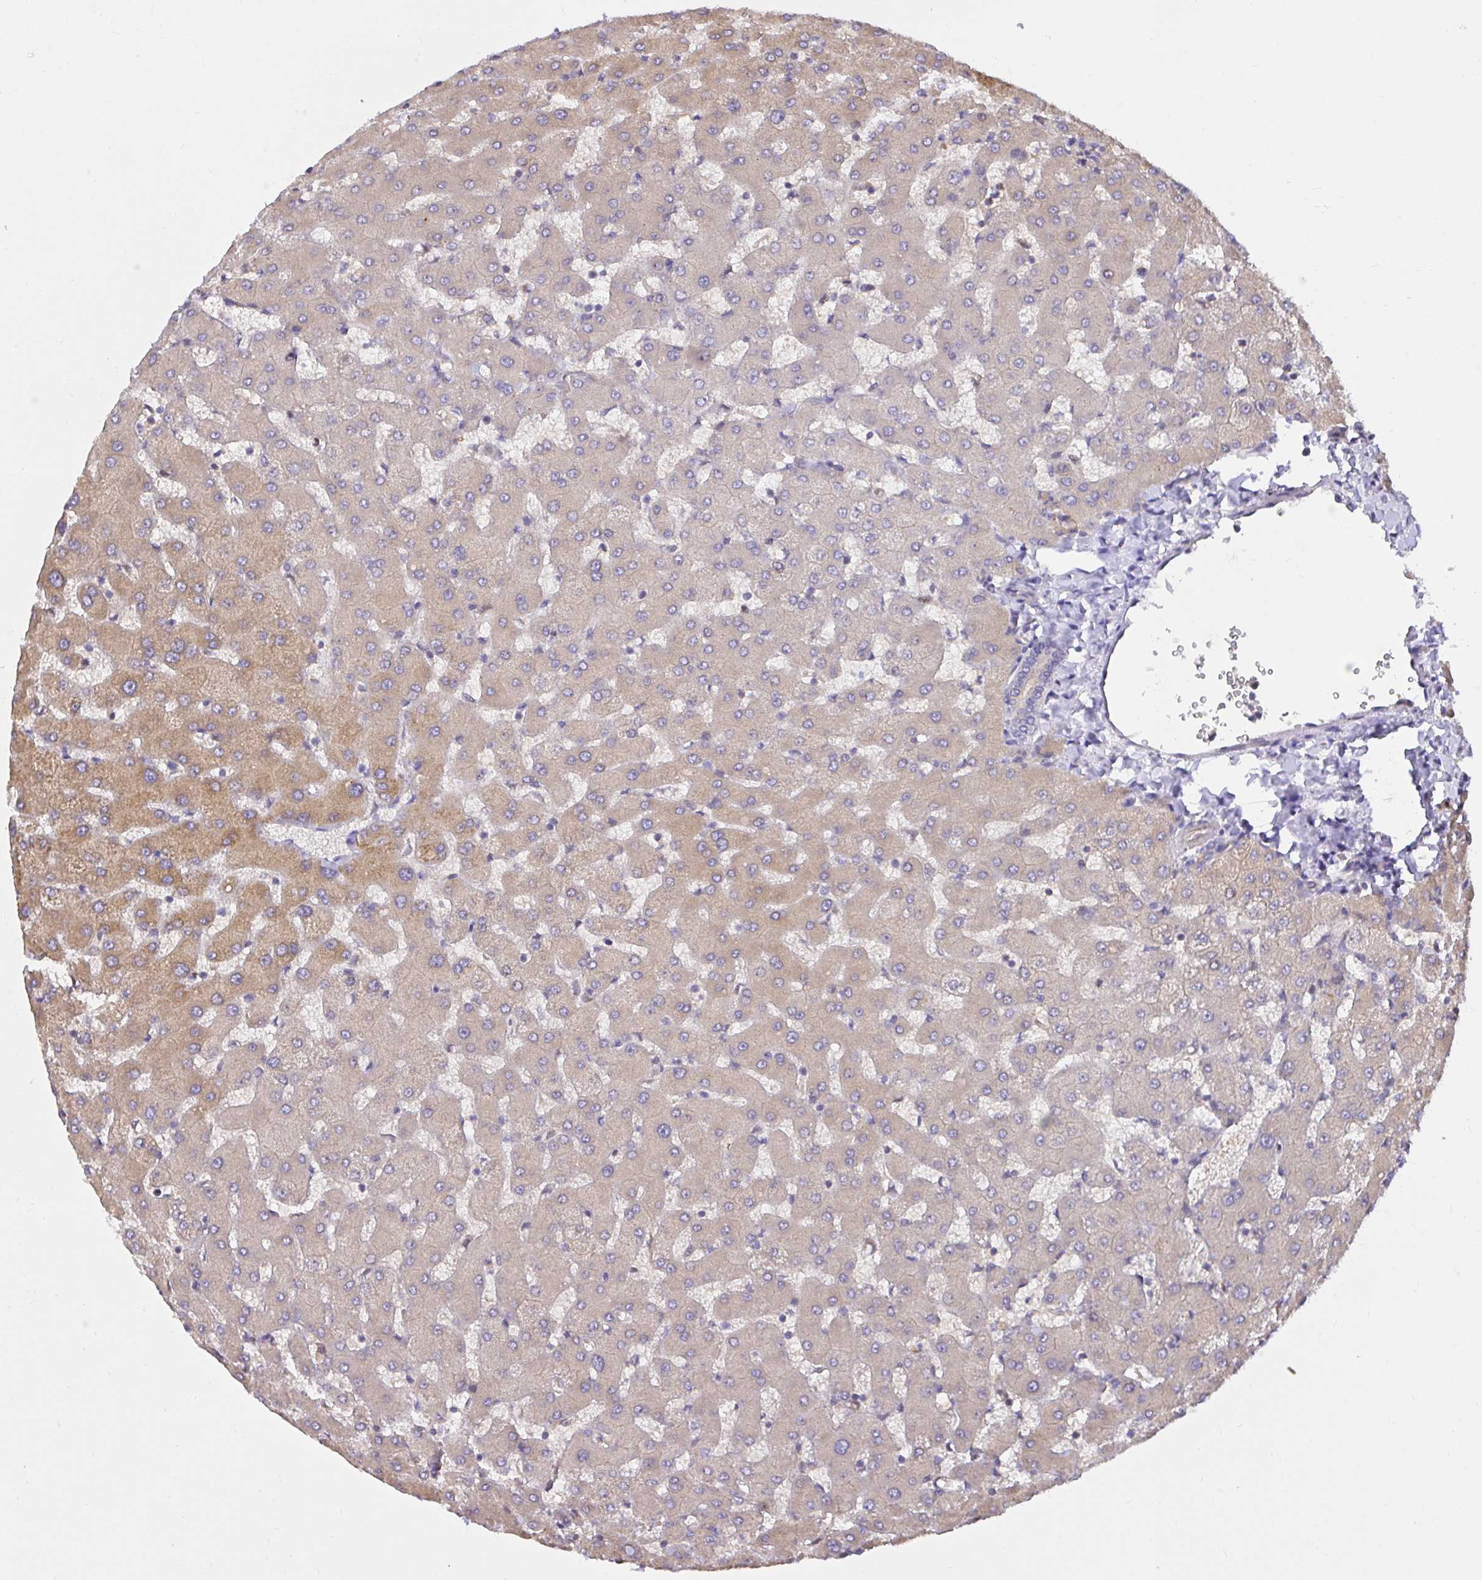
{"staining": {"intensity": "weak", "quantity": "<25%", "location": "cytoplasmic/membranous"}, "tissue": "liver", "cell_type": "Cholangiocytes", "image_type": "normal", "snomed": [{"axis": "morphology", "description": "Normal tissue, NOS"}, {"axis": "topography", "description": "Liver"}], "caption": "The photomicrograph reveals no significant staining in cholangiocytes of liver. Nuclei are stained in blue.", "gene": "TRIM55", "patient": {"sex": "female", "age": 63}}